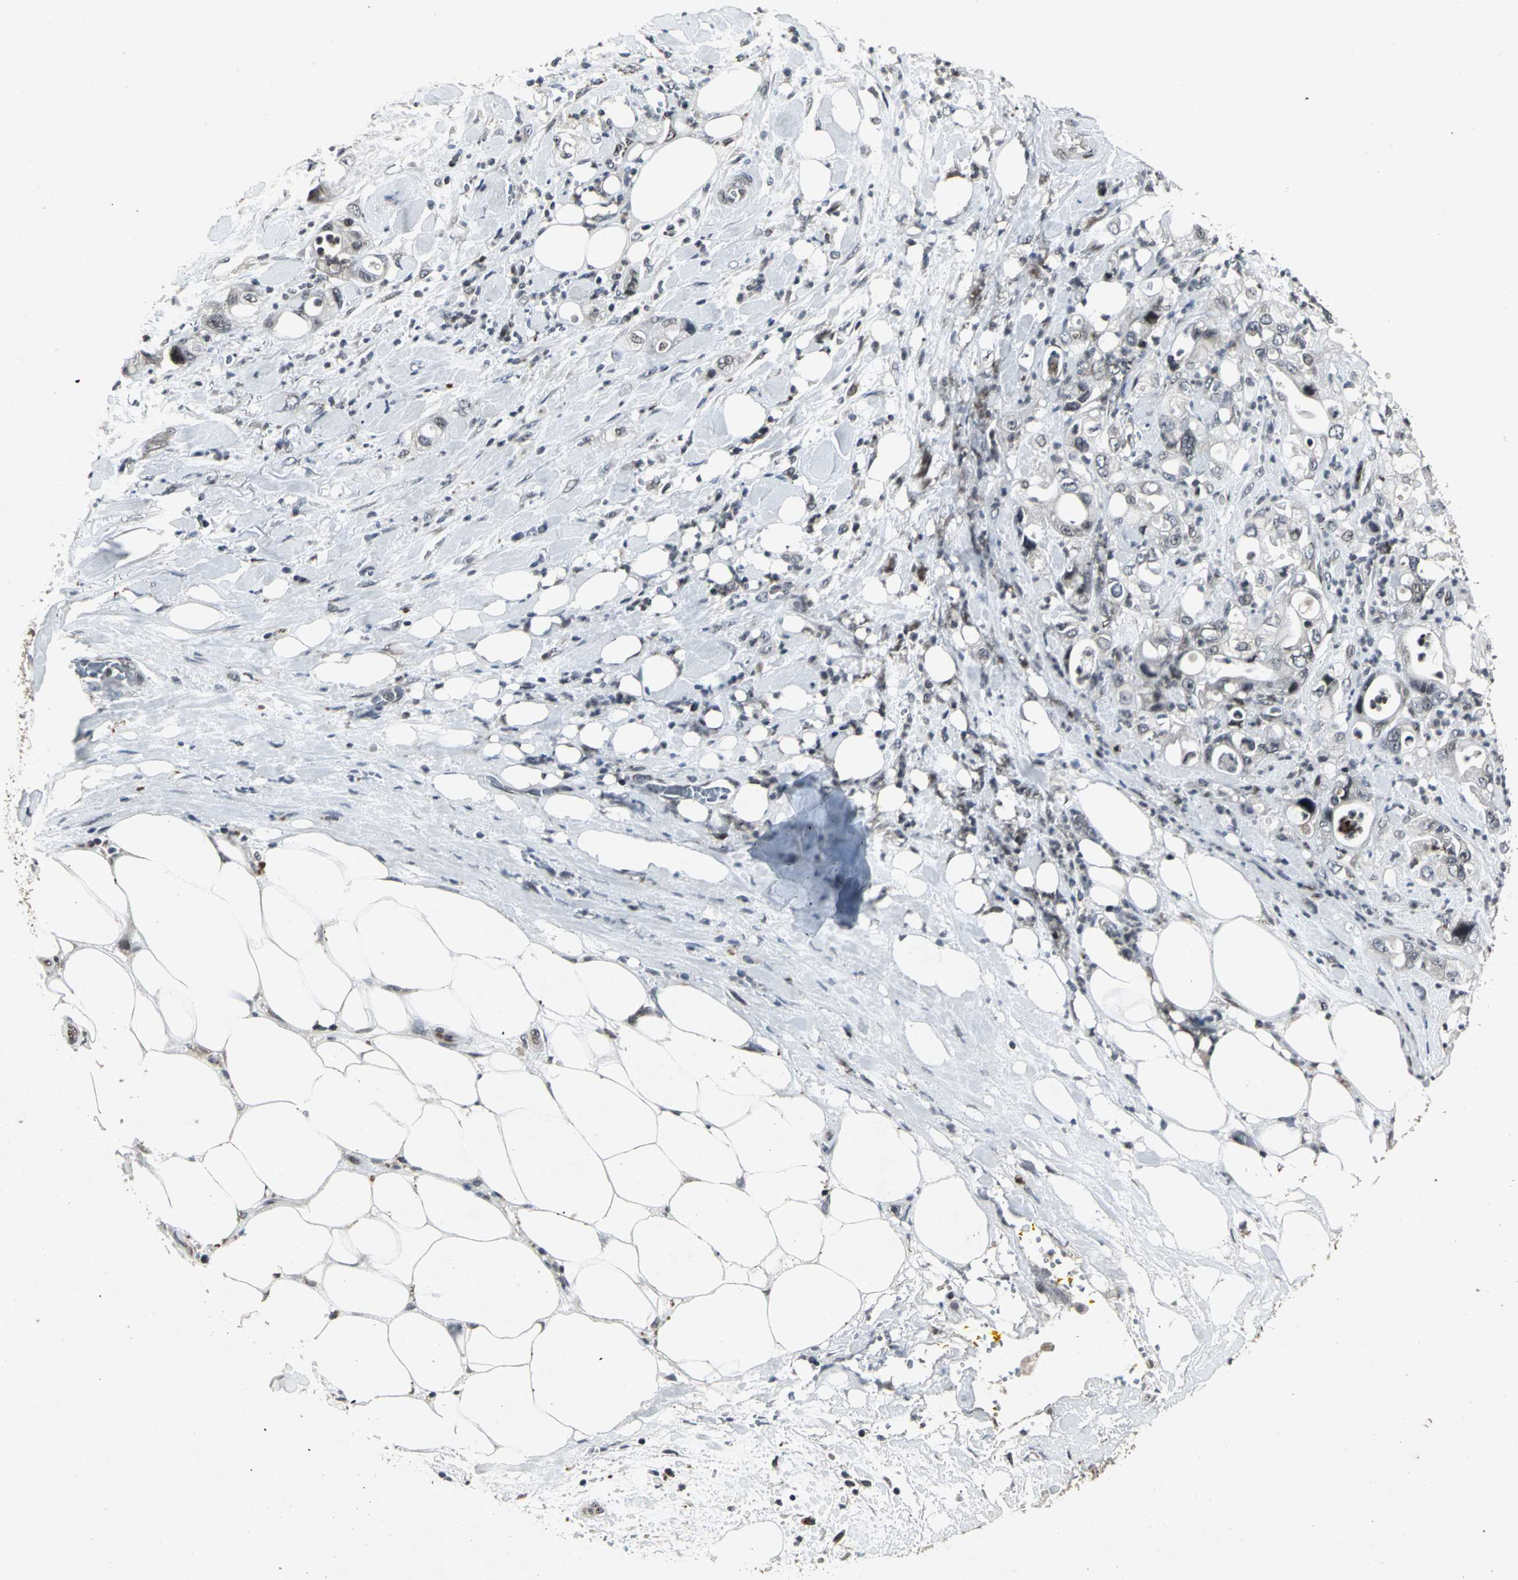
{"staining": {"intensity": "moderate", "quantity": "<25%", "location": "nuclear"}, "tissue": "pancreatic cancer", "cell_type": "Tumor cells", "image_type": "cancer", "snomed": [{"axis": "morphology", "description": "Adenocarcinoma, NOS"}, {"axis": "topography", "description": "Pancreas"}], "caption": "Immunohistochemistry of human pancreatic cancer exhibits low levels of moderate nuclear staining in approximately <25% of tumor cells.", "gene": "SH2B3", "patient": {"sex": "male", "age": 70}}